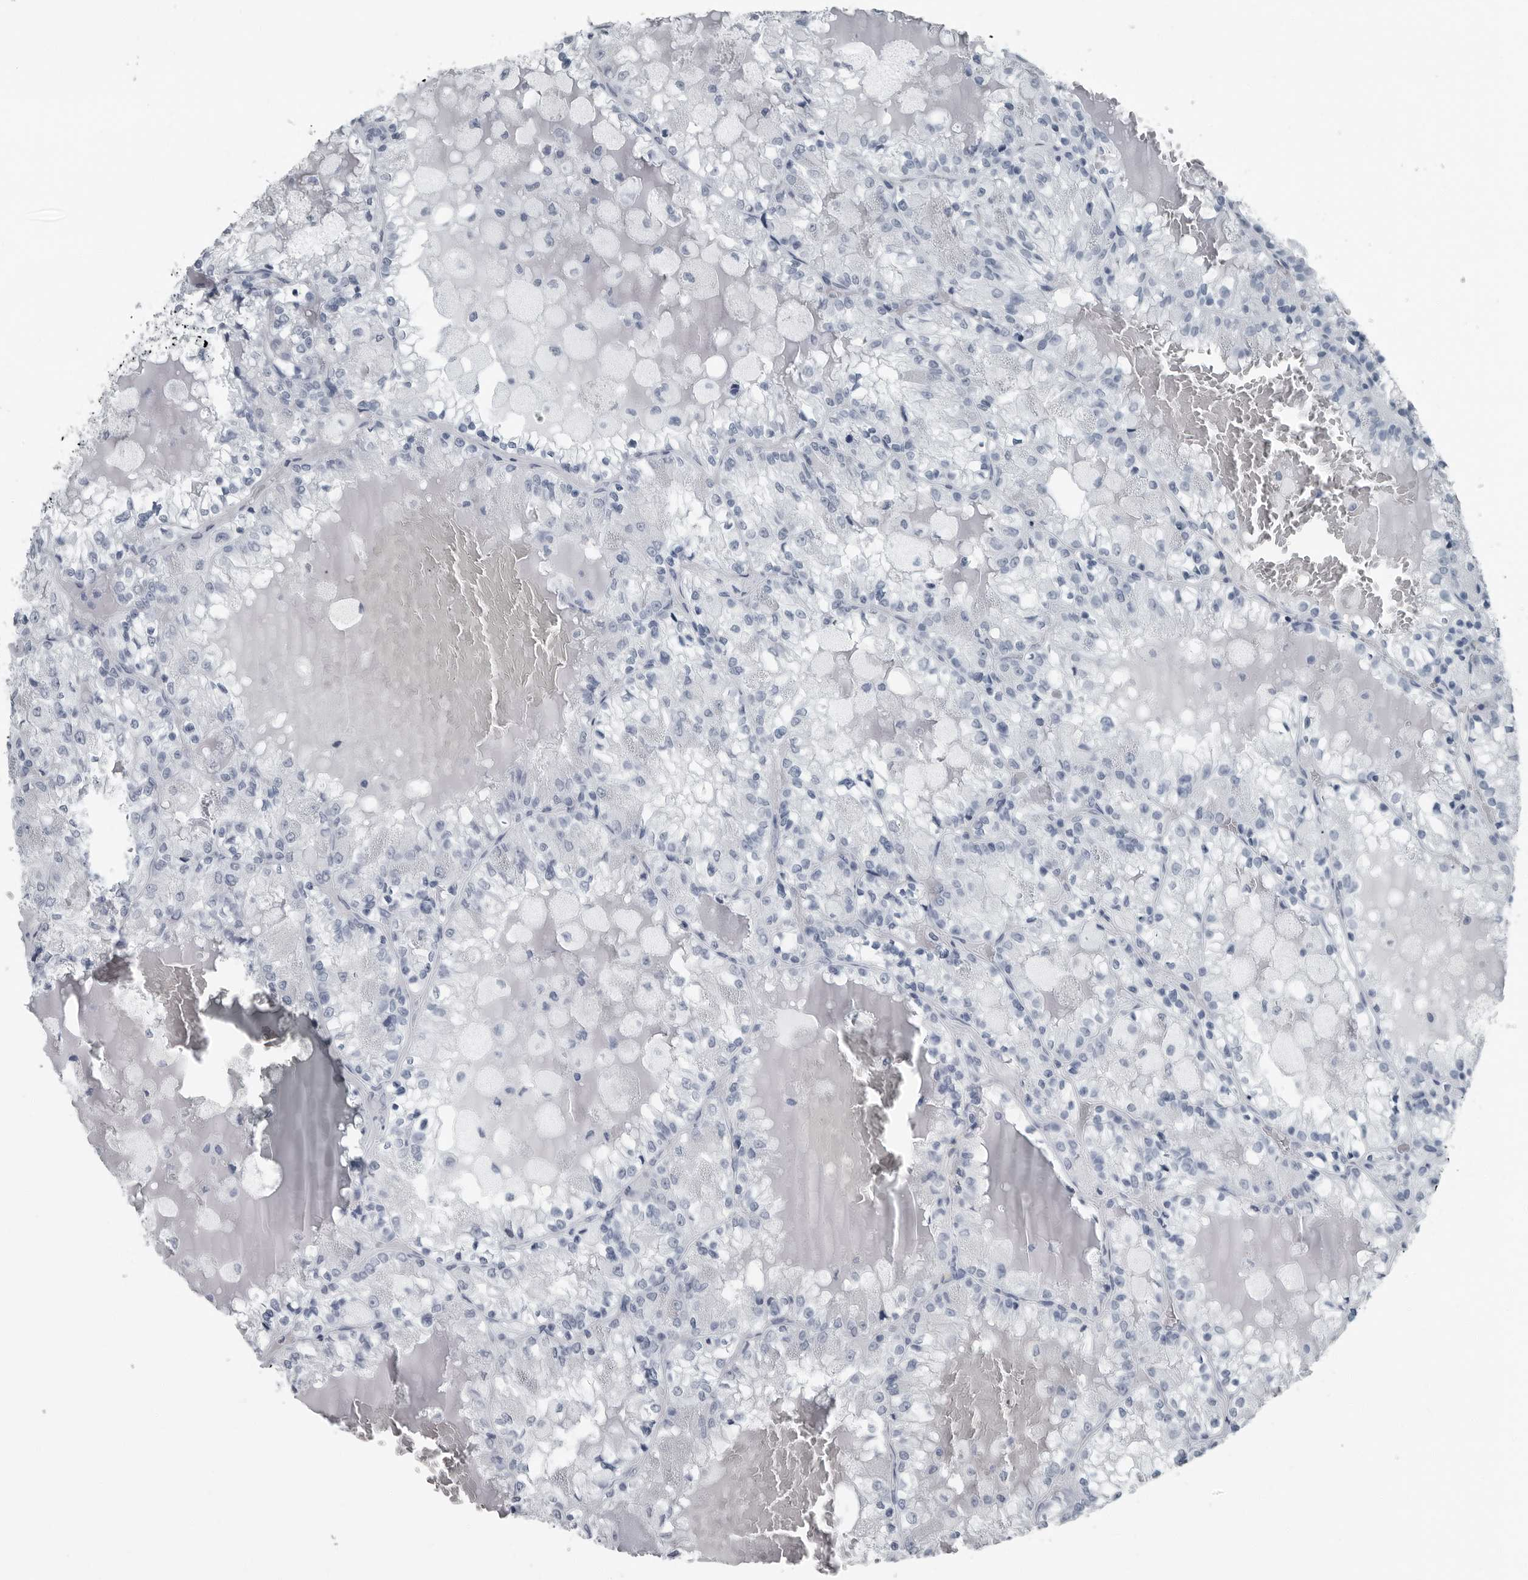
{"staining": {"intensity": "negative", "quantity": "none", "location": "none"}, "tissue": "renal cancer", "cell_type": "Tumor cells", "image_type": "cancer", "snomed": [{"axis": "morphology", "description": "Adenocarcinoma, NOS"}, {"axis": "topography", "description": "Kidney"}], "caption": "Immunohistochemistry histopathology image of human renal cancer stained for a protein (brown), which displays no expression in tumor cells. Nuclei are stained in blue.", "gene": "PRSS1", "patient": {"sex": "female", "age": 56}}